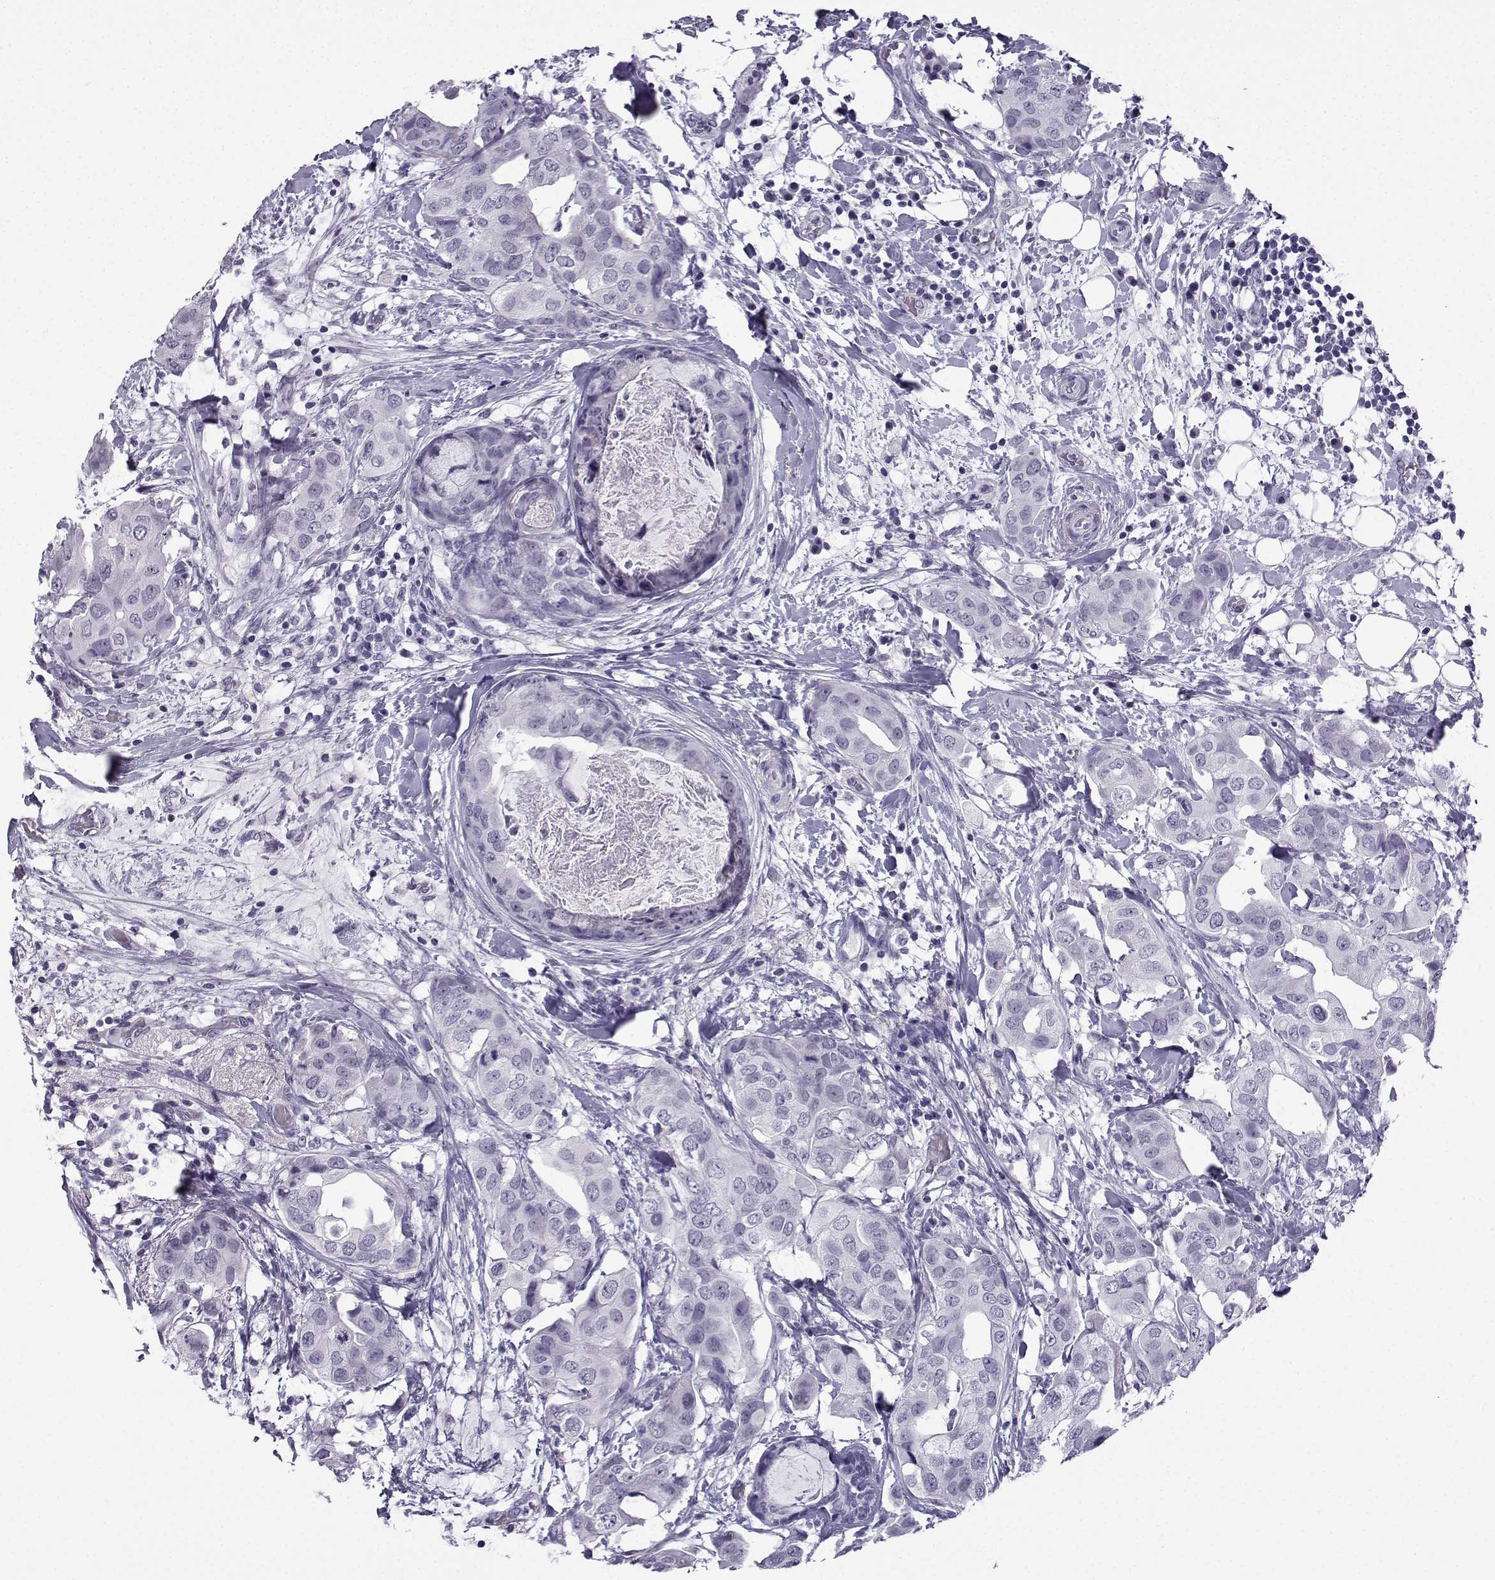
{"staining": {"intensity": "negative", "quantity": "none", "location": "none"}, "tissue": "breast cancer", "cell_type": "Tumor cells", "image_type": "cancer", "snomed": [{"axis": "morphology", "description": "Normal tissue, NOS"}, {"axis": "morphology", "description": "Duct carcinoma"}, {"axis": "topography", "description": "Breast"}], "caption": "Tumor cells are negative for brown protein staining in invasive ductal carcinoma (breast).", "gene": "MRGBP", "patient": {"sex": "female", "age": 40}}